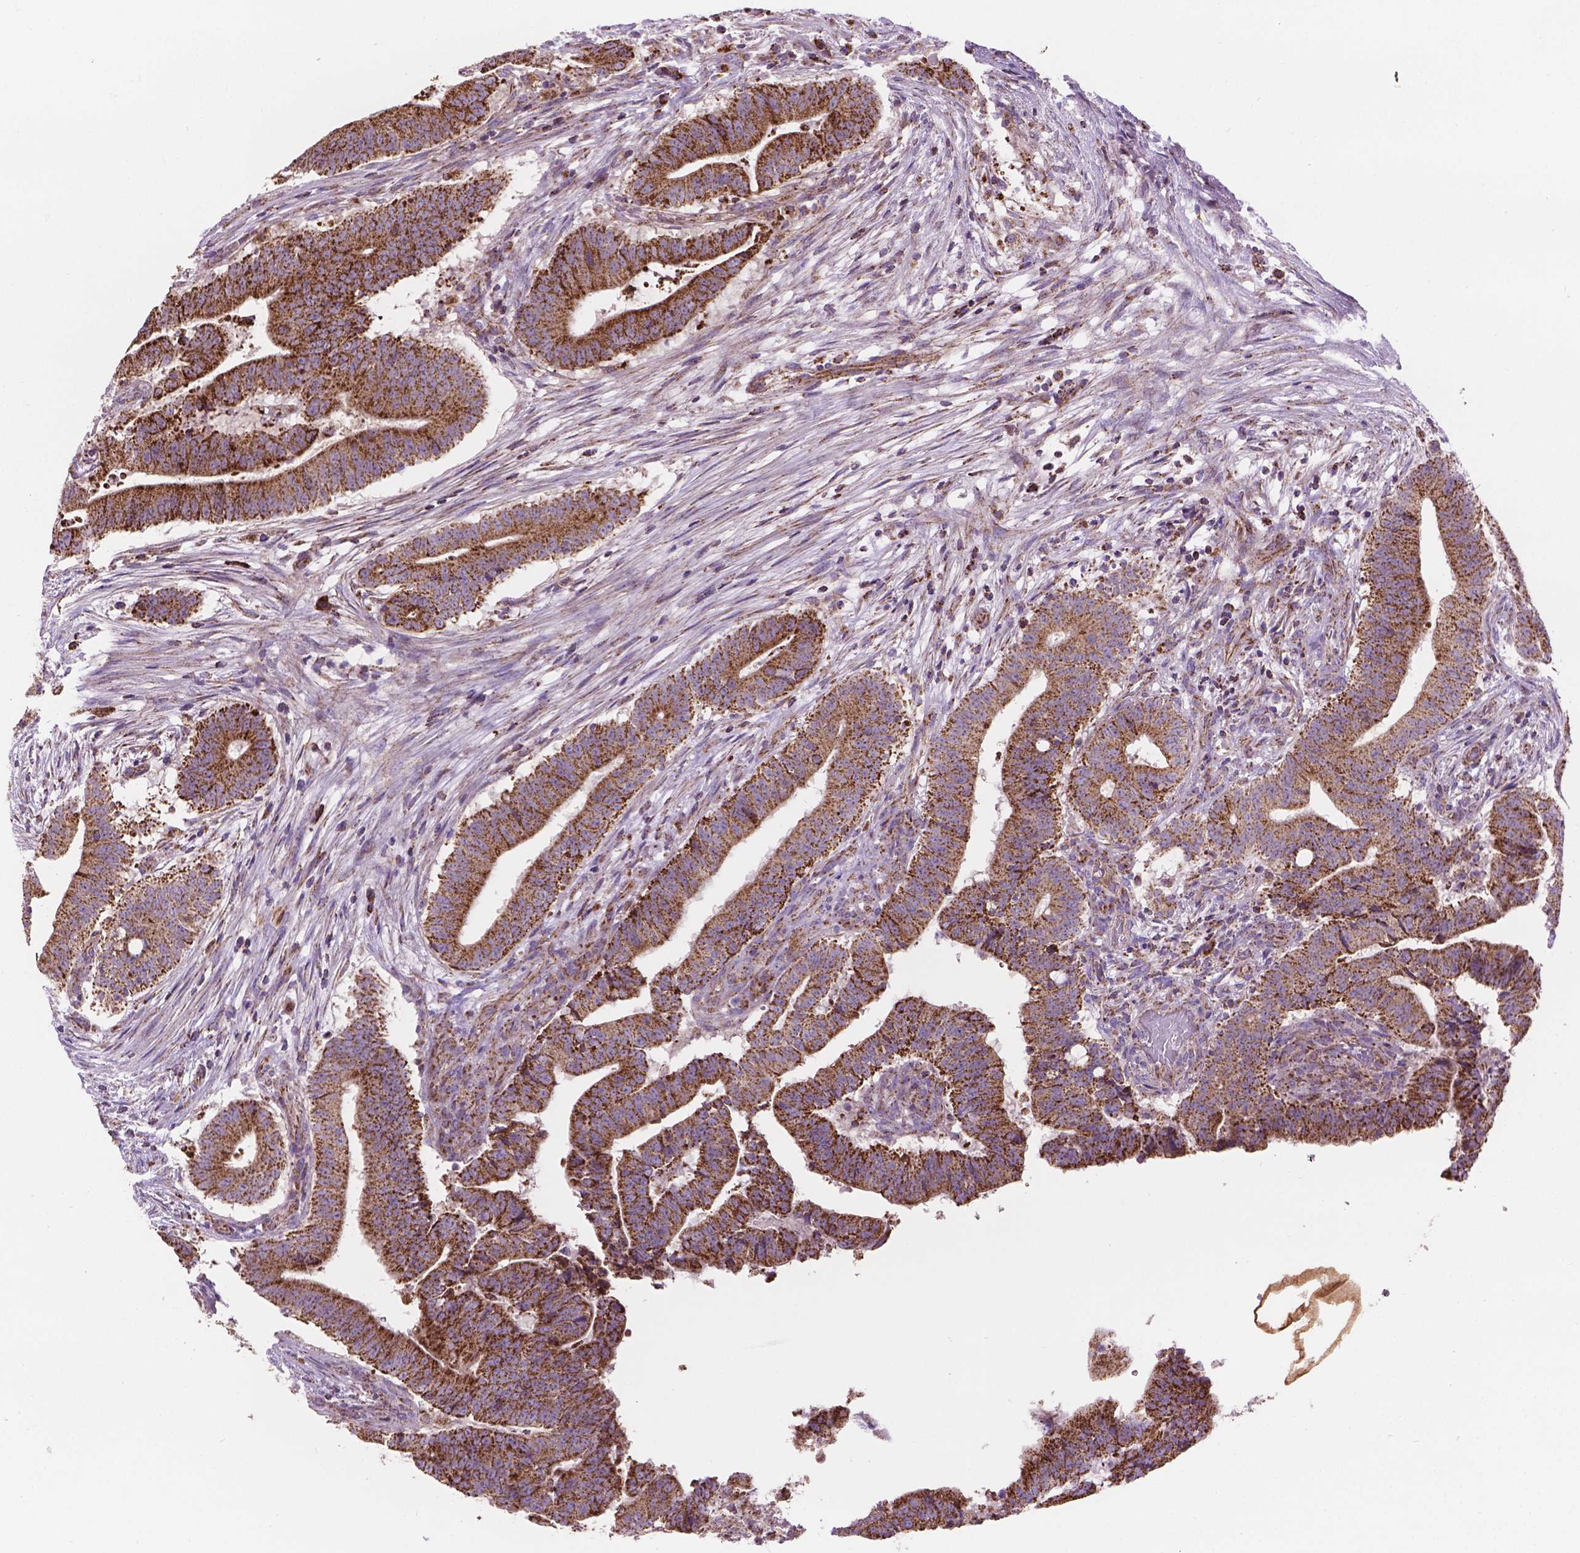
{"staining": {"intensity": "strong", "quantity": ">75%", "location": "cytoplasmic/membranous"}, "tissue": "colorectal cancer", "cell_type": "Tumor cells", "image_type": "cancer", "snomed": [{"axis": "morphology", "description": "Adenocarcinoma, NOS"}, {"axis": "topography", "description": "Colon"}], "caption": "Strong cytoplasmic/membranous protein expression is present in approximately >75% of tumor cells in colorectal cancer (adenocarcinoma).", "gene": "PIBF1", "patient": {"sex": "female", "age": 43}}